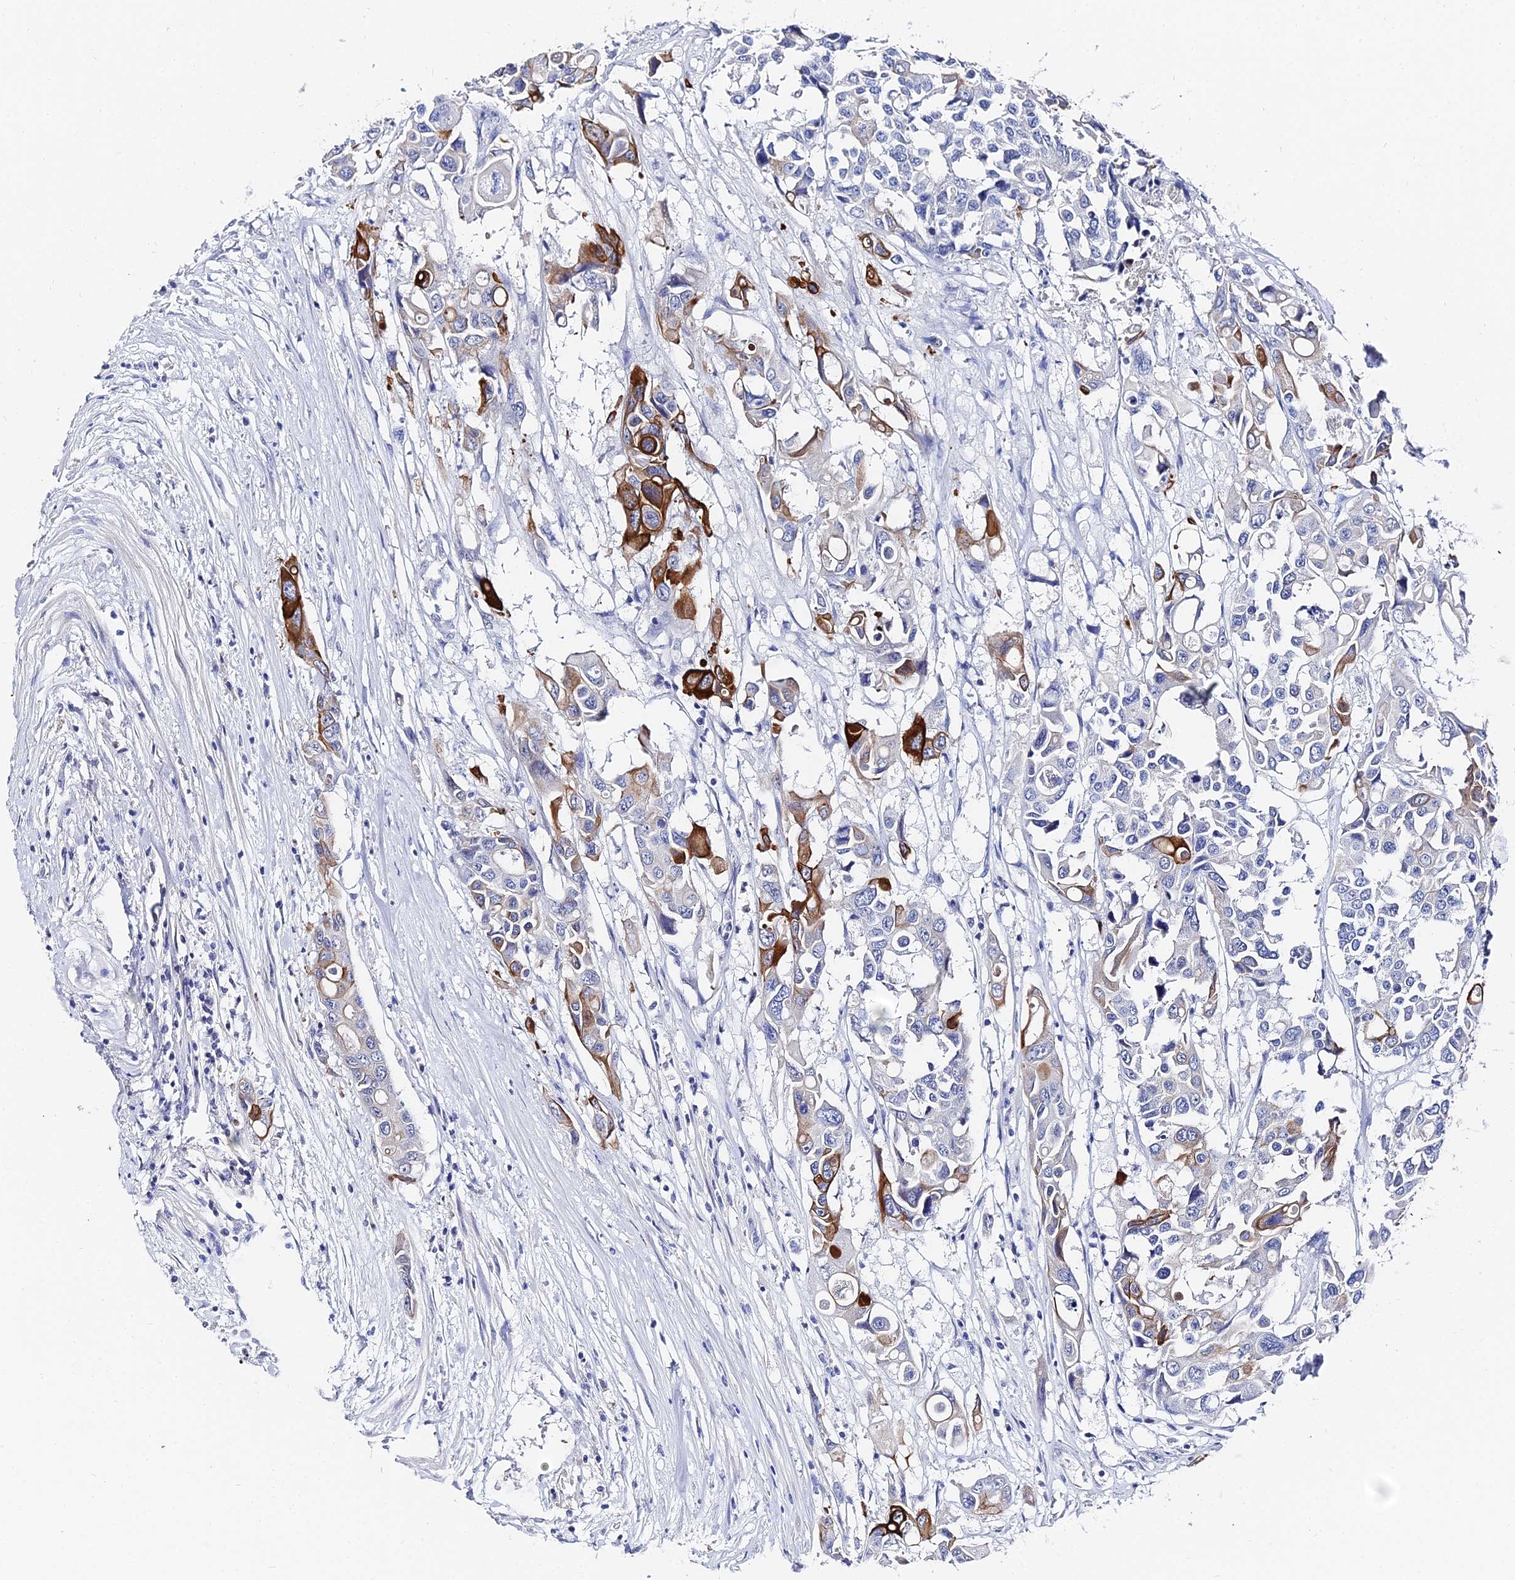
{"staining": {"intensity": "strong", "quantity": "<25%", "location": "cytoplasmic/membranous"}, "tissue": "colorectal cancer", "cell_type": "Tumor cells", "image_type": "cancer", "snomed": [{"axis": "morphology", "description": "Adenocarcinoma, NOS"}, {"axis": "topography", "description": "Colon"}], "caption": "The immunohistochemical stain shows strong cytoplasmic/membranous positivity in tumor cells of adenocarcinoma (colorectal) tissue.", "gene": "KRT17", "patient": {"sex": "male", "age": 77}}